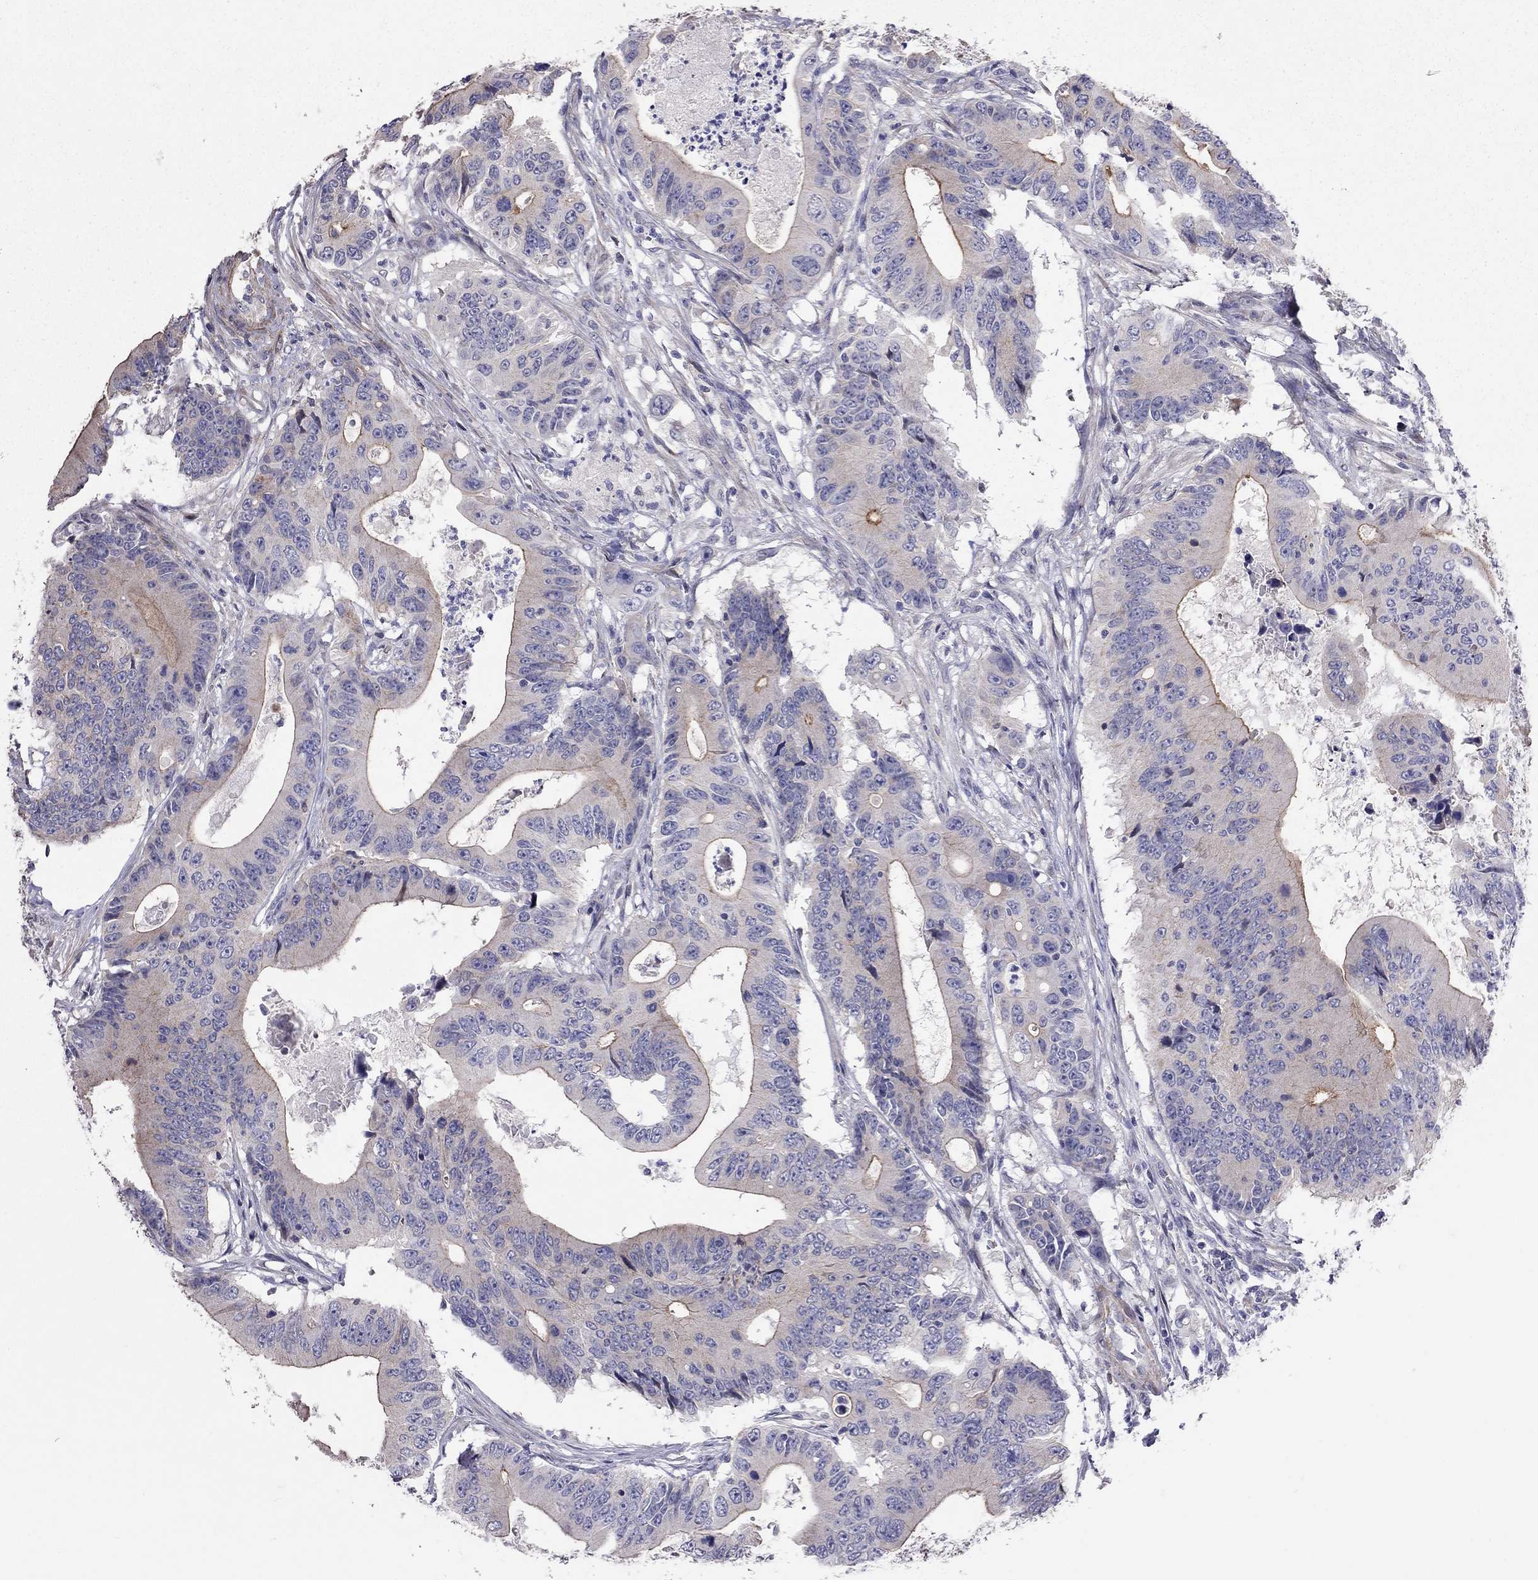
{"staining": {"intensity": "moderate", "quantity": "<25%", "location": "cytoplasmic/membranous"}, "tissue": "colorectal cancer", "cell_type": "Tumor cells", "image_type": "cancer", "snomed": [{"axis": "morphology", "description": "Adenocarcinoma, NOS"}, {"axis": "topography", "description": "Colon"}], "caption": "DAB (3,3'-diaminobenzidine) immunohistochemical staining of human colorectal adenocarcinoma reveals moderate cytoplasmic/membranous protein positivity in approximately <25% of tumor cells.", "gene": "SYTL2", "patient": {"sex": "female", "age": 90}}